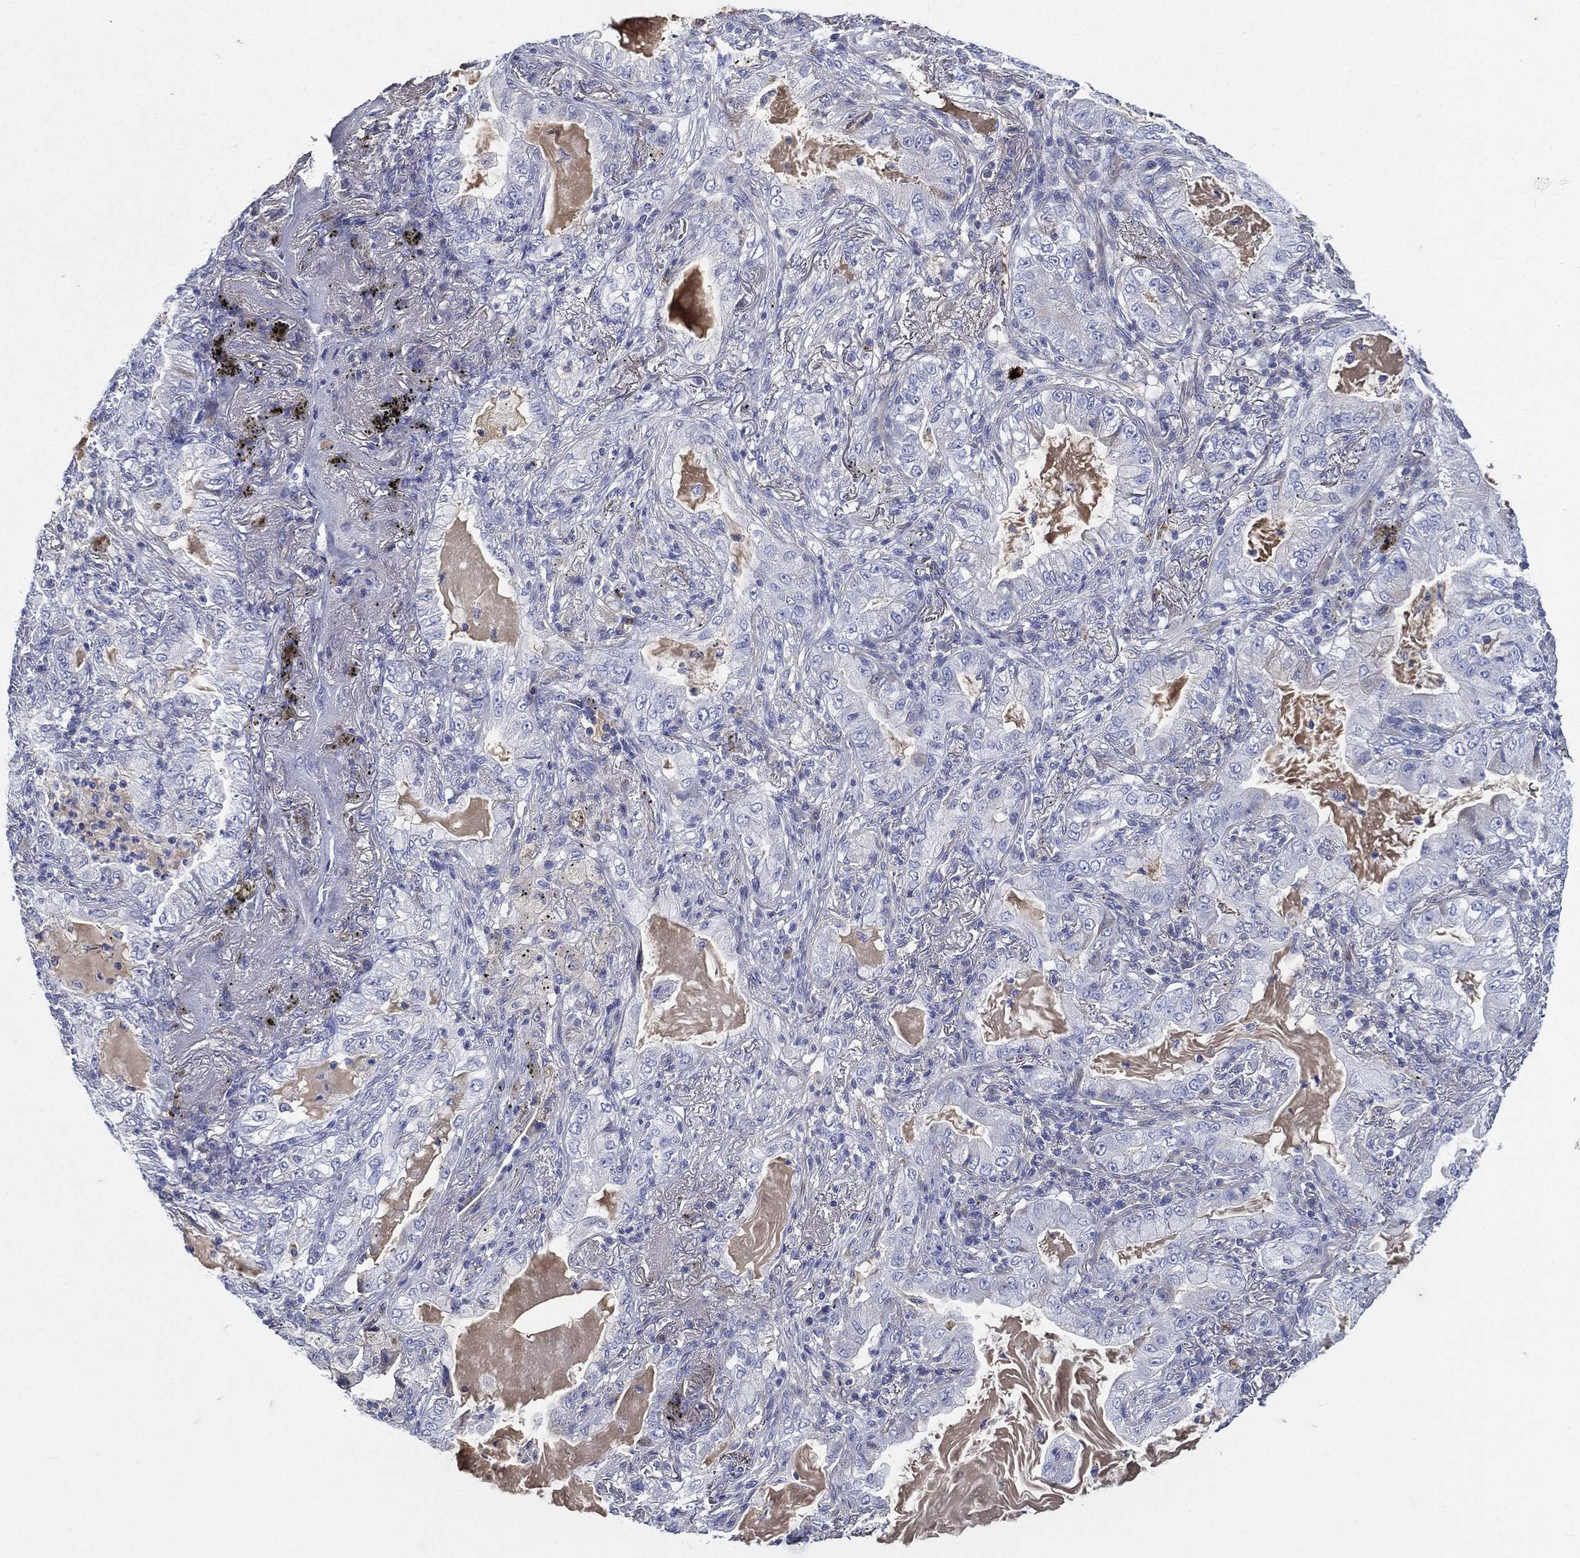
{"staining": {"intensity": "negative", "quantity": "none", "location": "none"}, "tissue": "lung cancer", "cell_type": "Tumor cells", "image_type": "cancer", "snomed": [{"axis": "morphology", "description": "Adenocarcinoma, NOS"}, {"axis": "topography", "description": "Lung"}], "caption": "The photomicrograph displays no staining of tumor cells in adenocarcinoma (lung).", "gene": "TMPRSS11D", "patient": {"sex": "female", "age": 73}}